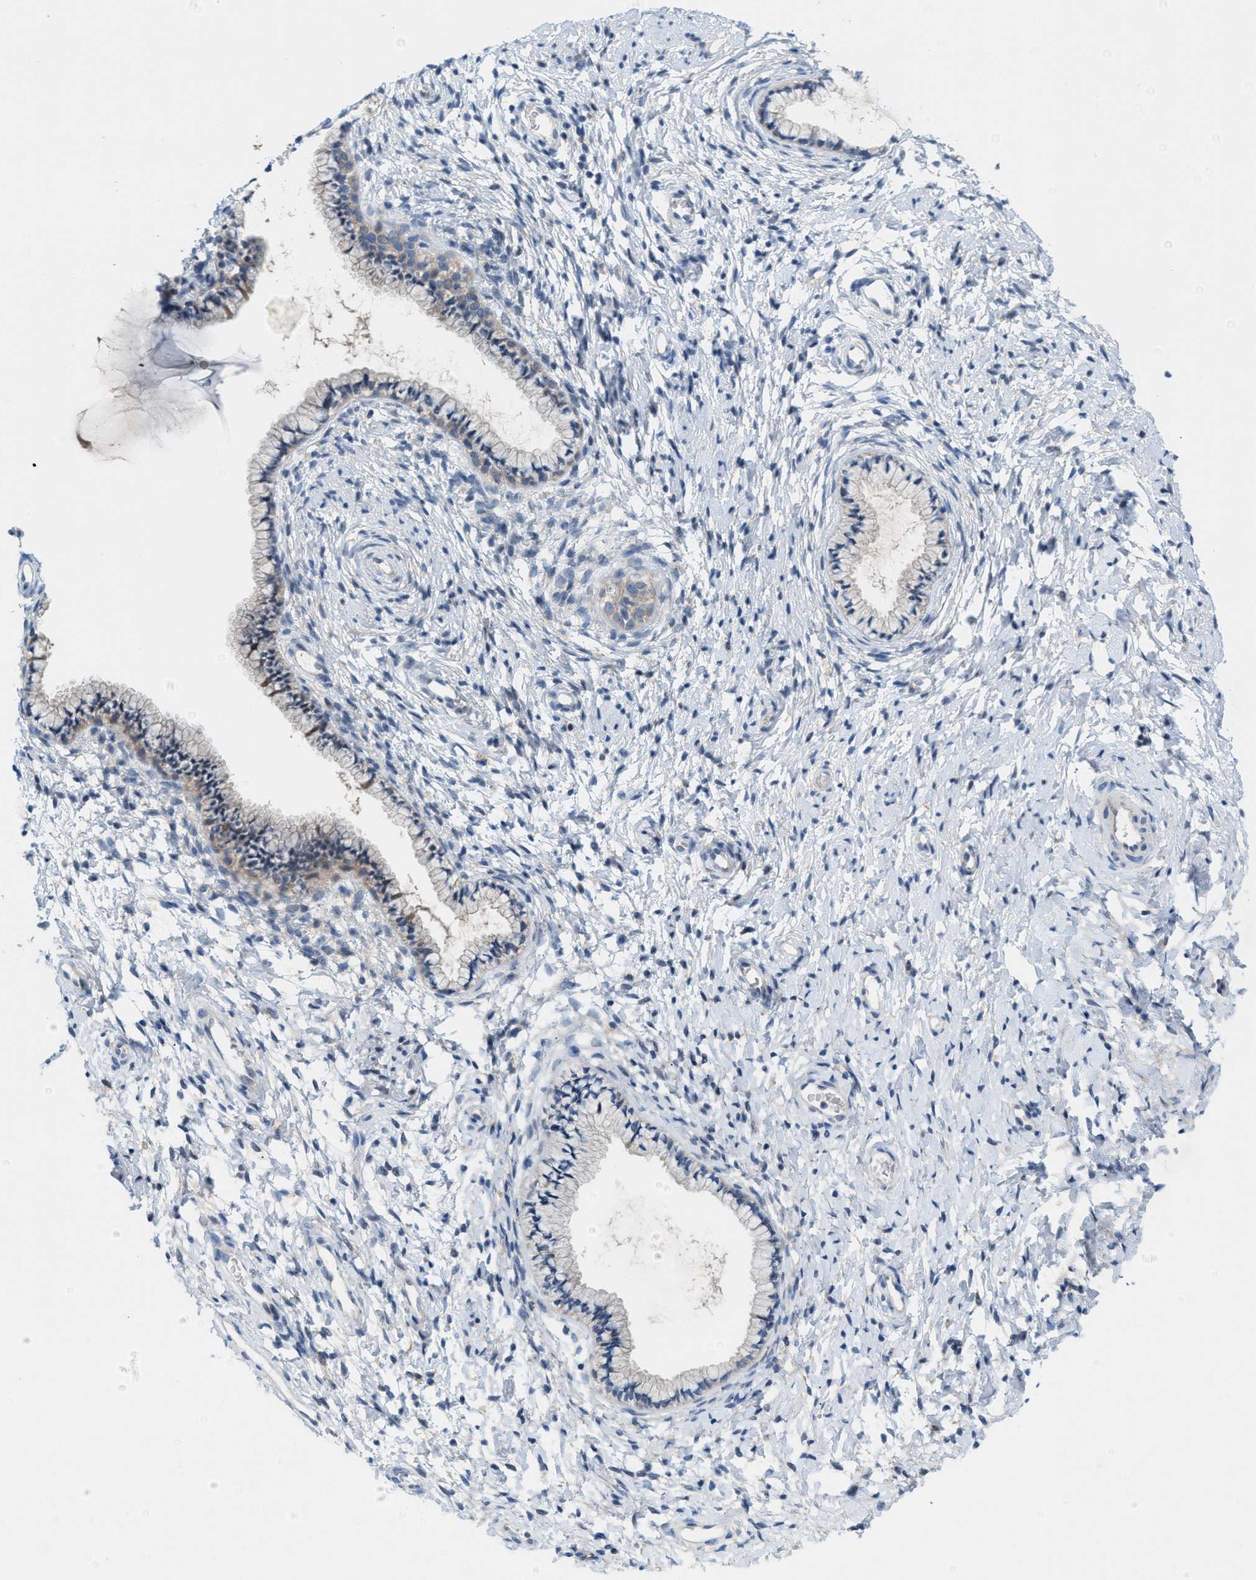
{"staining": {"intensity": "weak", "quantity": "<25%", "location": "cytoplasmic/membranous"}, "tissue": "cervix", "cell_type": "Glandular cells", "image_type": "normal", "snomed": [{"axis": "morphology", "description": "Normal tissue, NOS"}, {"axis": "topography", "description": "Cervix"}], "caption": "Immunohistochemistry (IHC) photomicrograph of benign human cervix stained for a protein (brown), which shows no expression in glandular cells.", "gene": "WIPI2", "patient": {"sex": "female", "age": 72}}